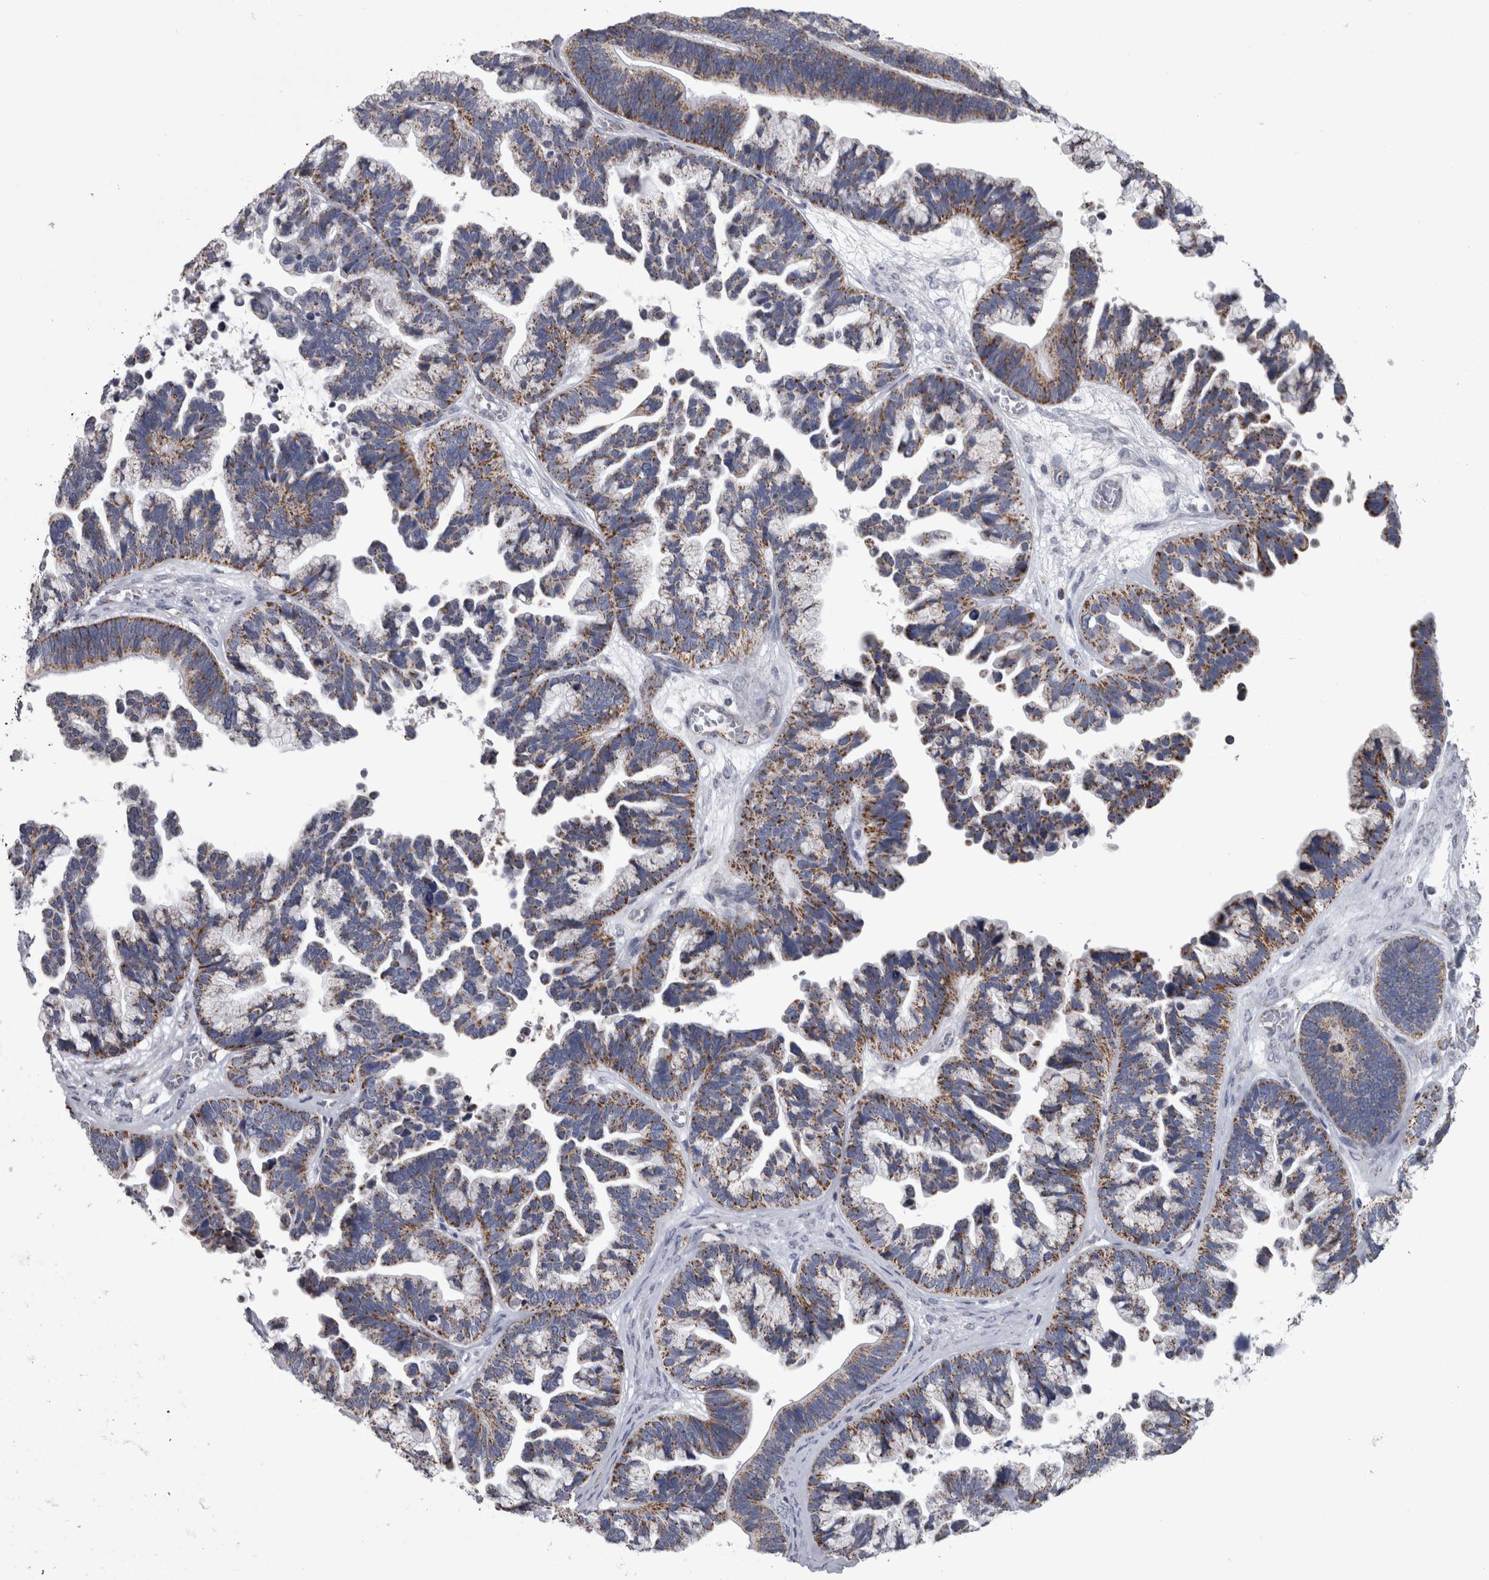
{"staining": {"intensity": "moderate", "quantity": "25%-75%", "location": "cytoplasmic/membranous"}, "tissue": "ovarian cancer", "cell_type": "Tumor cells", "image_type": "cancer", "snomed": [{"axis": "morphology", "description": "Cystadenocarcinoma, serous, NOS"}, {"axis": "topography", "description": "Ovary"}], "caption": "Protein expression analysis of ovarian serous cystadenocarcinoma reveals moderate cytoplasmic/membranous positivity in about 25%-75% of tumor cells.", "gene": "DBT", "patient": {"sex": "female", "age": 56}}